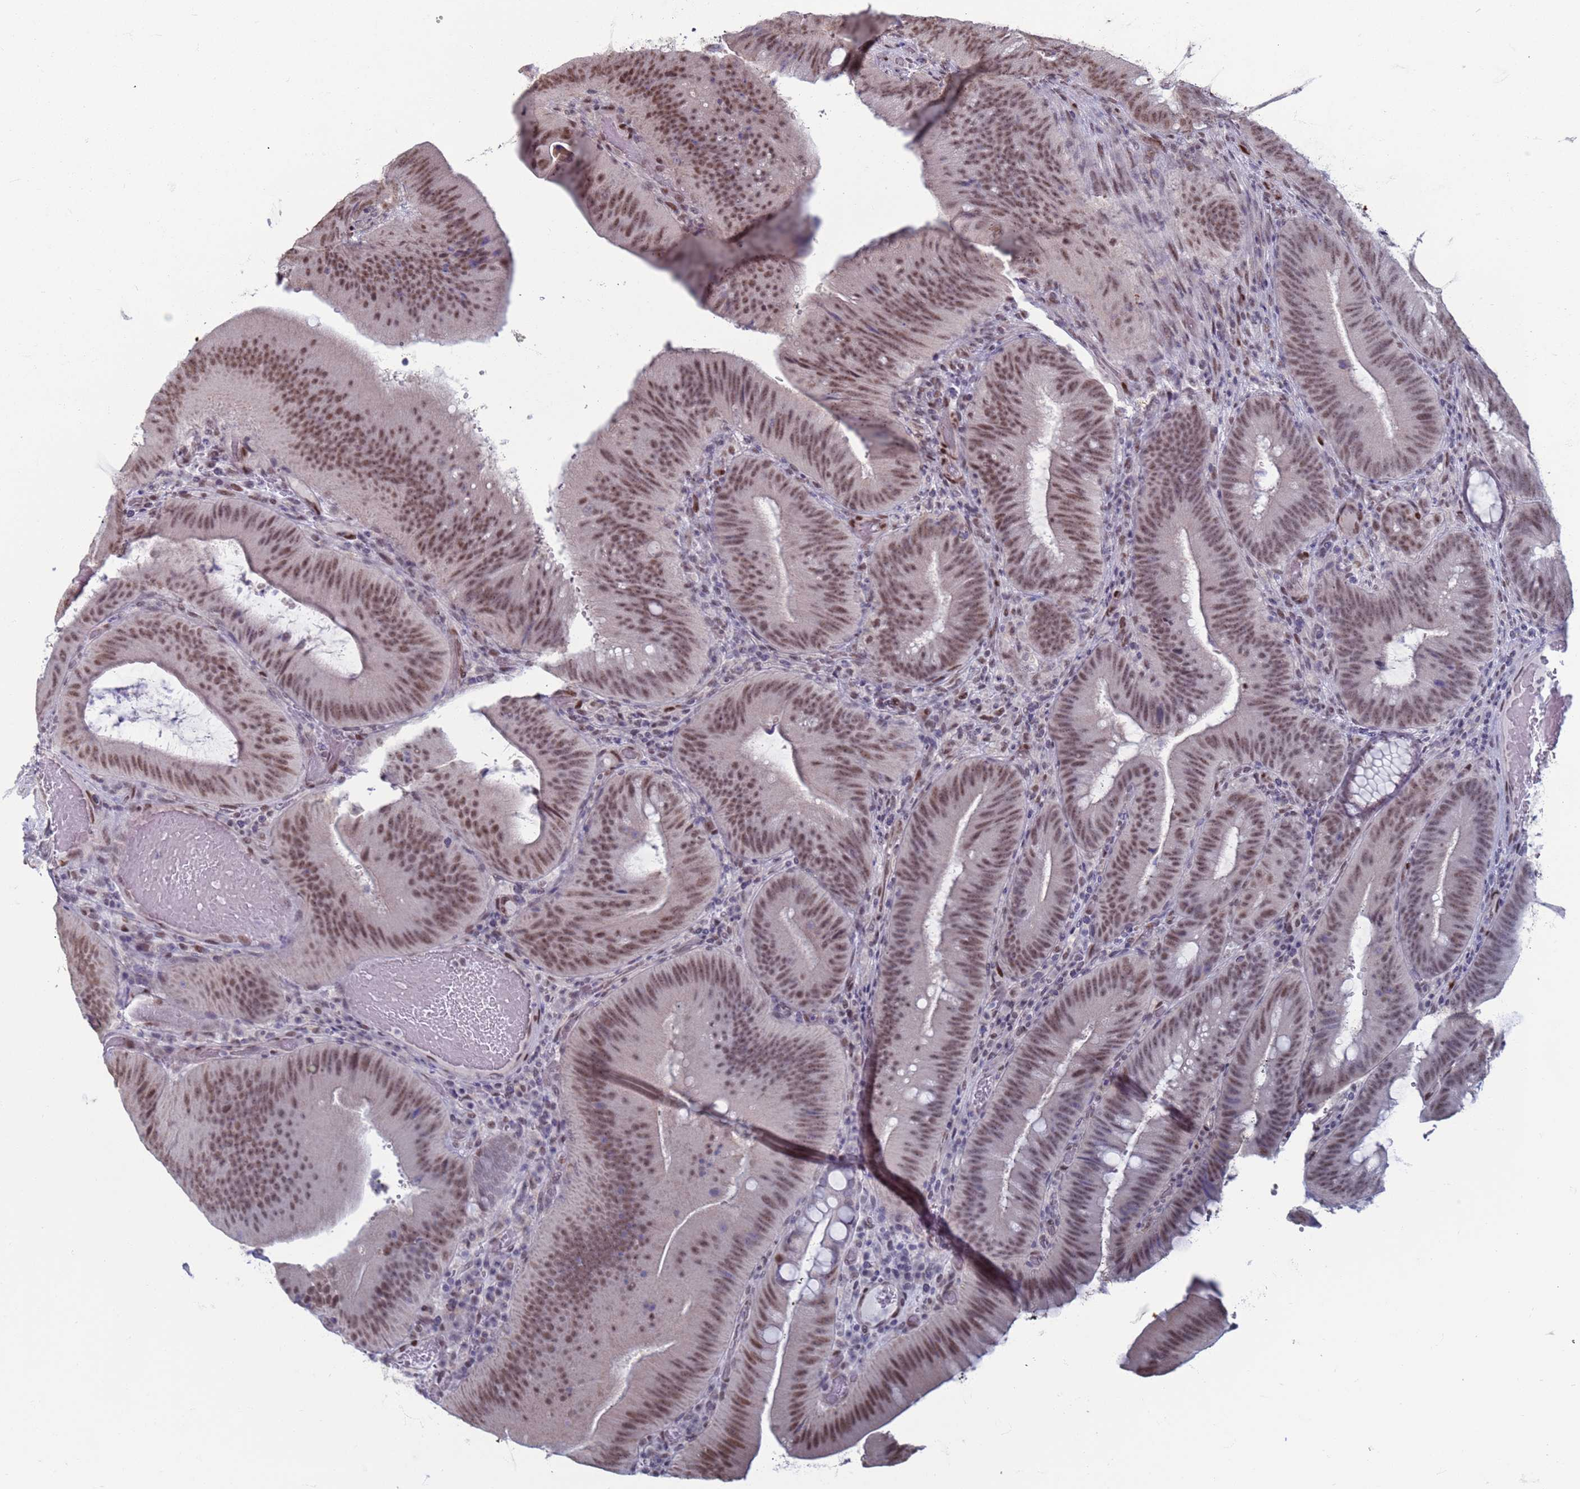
{"staining": {"intensity": "moderate", "quantity": ">75%", "location": "nuclear"}, "tissue": "colorectal cancer", "cell_type": "Tumor cells", "image_type": "cancer", "snomed": [{"axis": "morphology", "description": "Adenocarcinoma, NOS"}, {"axis": "topography", "description": "Colon"}], "caption": "Immunohistochemical staining of human colorectal cancer (adenocarcinoma) exhibits medium levels of moderate nuclear protein positivity in about >75% of tumor cells.", "gene": "SAE1", "patient": {"sex": "female", "age": 43}}